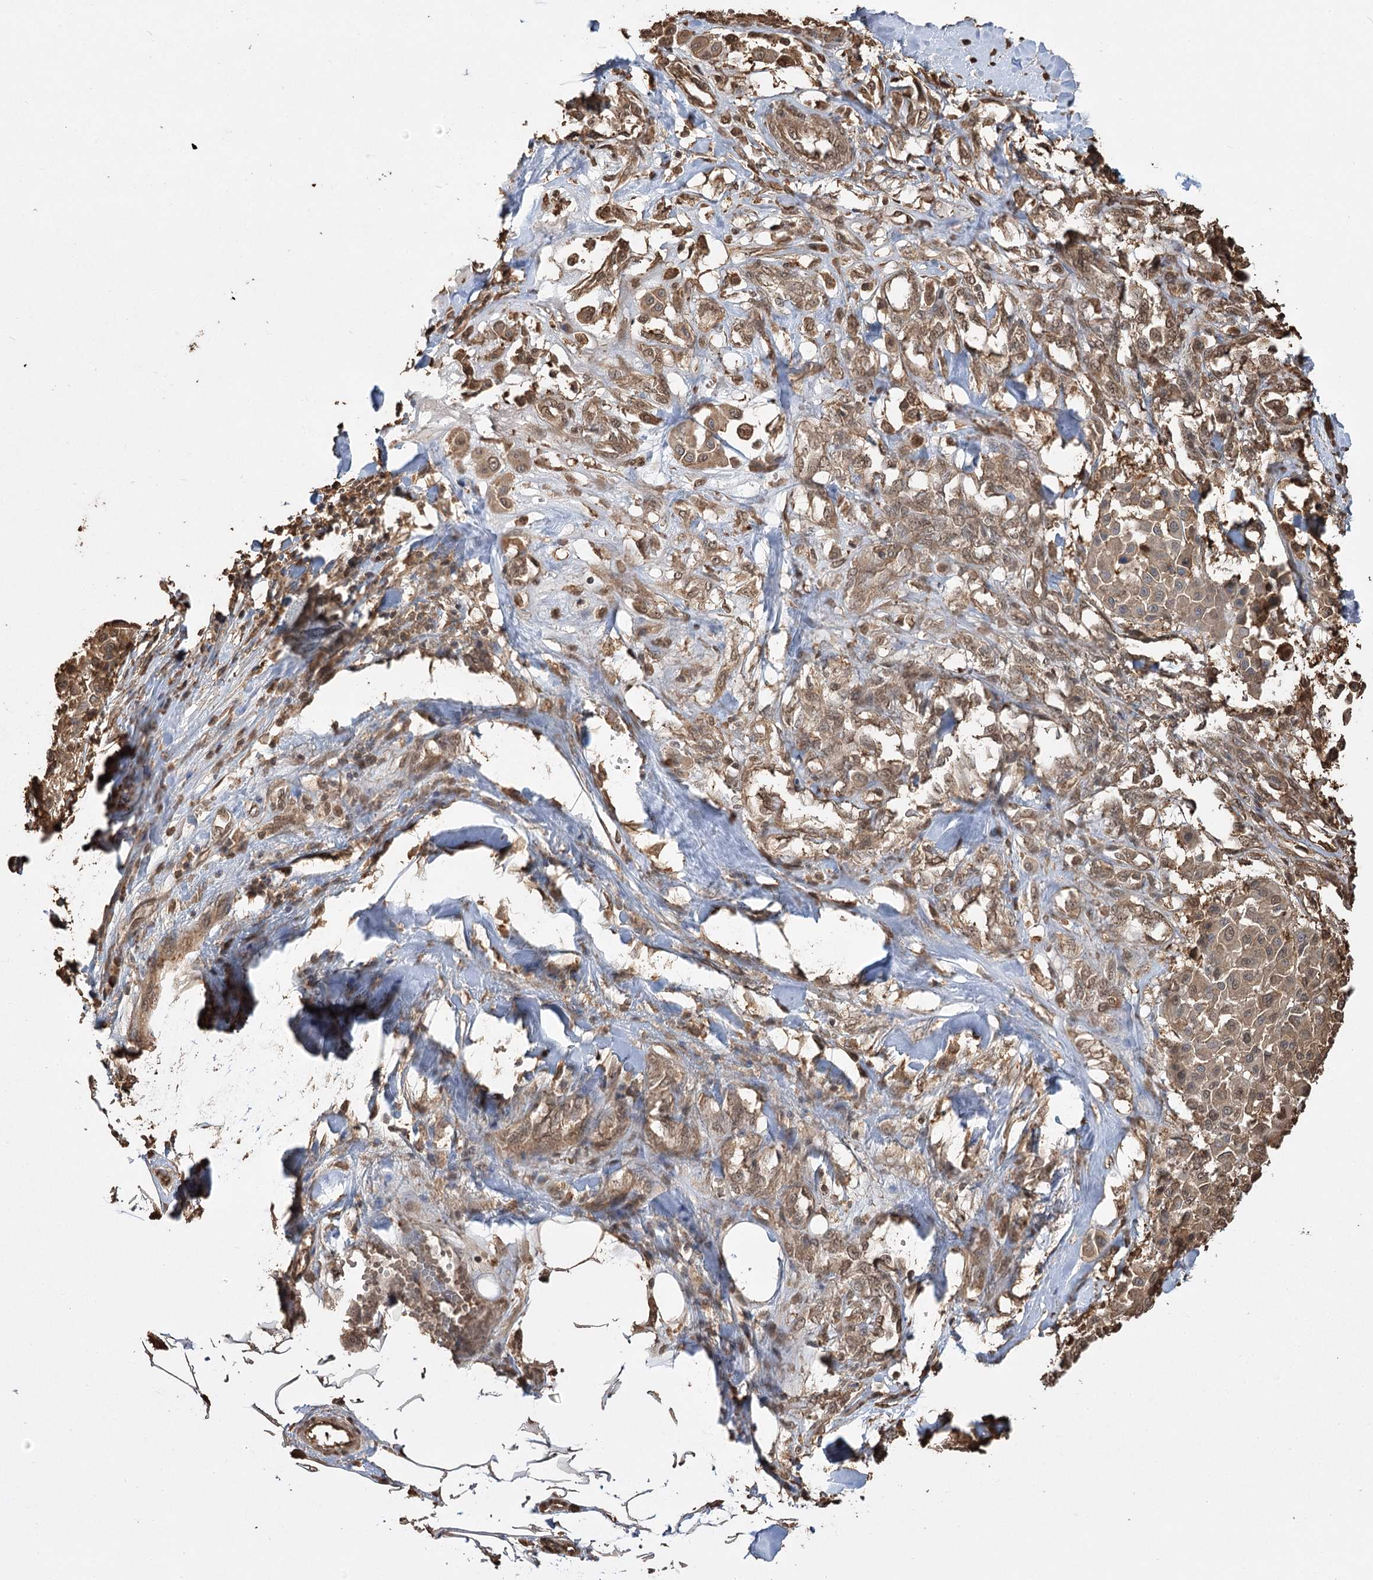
{"staining": {"intensity": "weak", "quantity": ">75%", "location": "cytoplasmic/membranous"}, "tissue": "melanoma", "cell_type": "Tumor cells", "image_type": "cancer", "snomed": [{"axis": "morphology", "description": "Malignant melanoma, Metastatic site"}, {"axis": "topography", "description": "Soft tissue"}], "caption": "Protein analysis of melanoma tissue demonstrates weak cytoplasmic/membranous positivity in approximately >75% of tumor cells.", "gene": "PLCH1", "patient": {"sex": "male", "age": 41}}